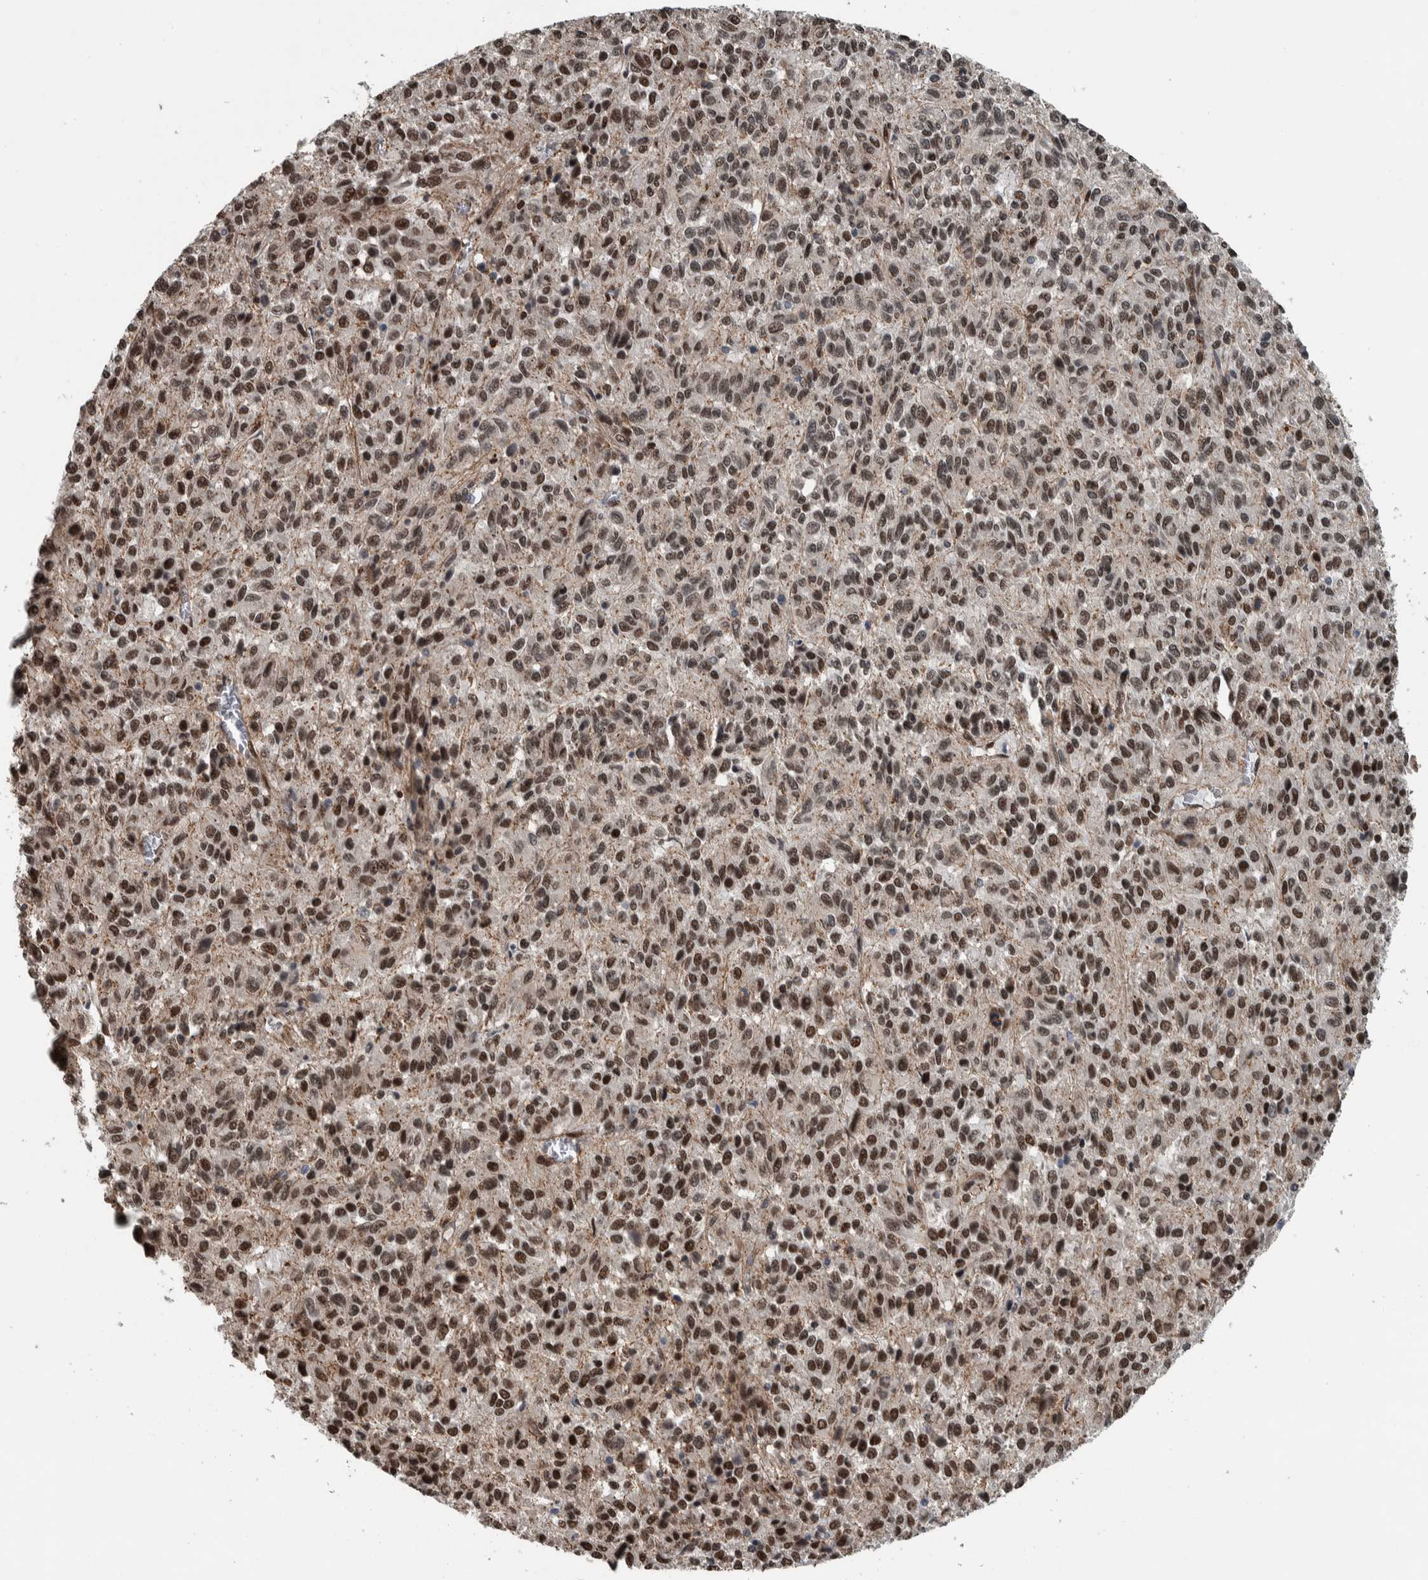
{"staining": {"intensity": "strong", "quantity": ">75%", "location": "nuclear"}, "tissue": "melanoma", "cell_type": "Tumor cells", "image_type": "cancer", "snomed": [{"axis": "morphology", "description": "Malignant melanoma, Metastatic site"}, {"axis": "topography", "description": "Lung"}], "caption": "Protein expression analysis of melanoma reveals strong nuclear expression in about >75% of tumor cells.", "gene": "FAM135B", "patient": {"sex": "male", "age": 64}}